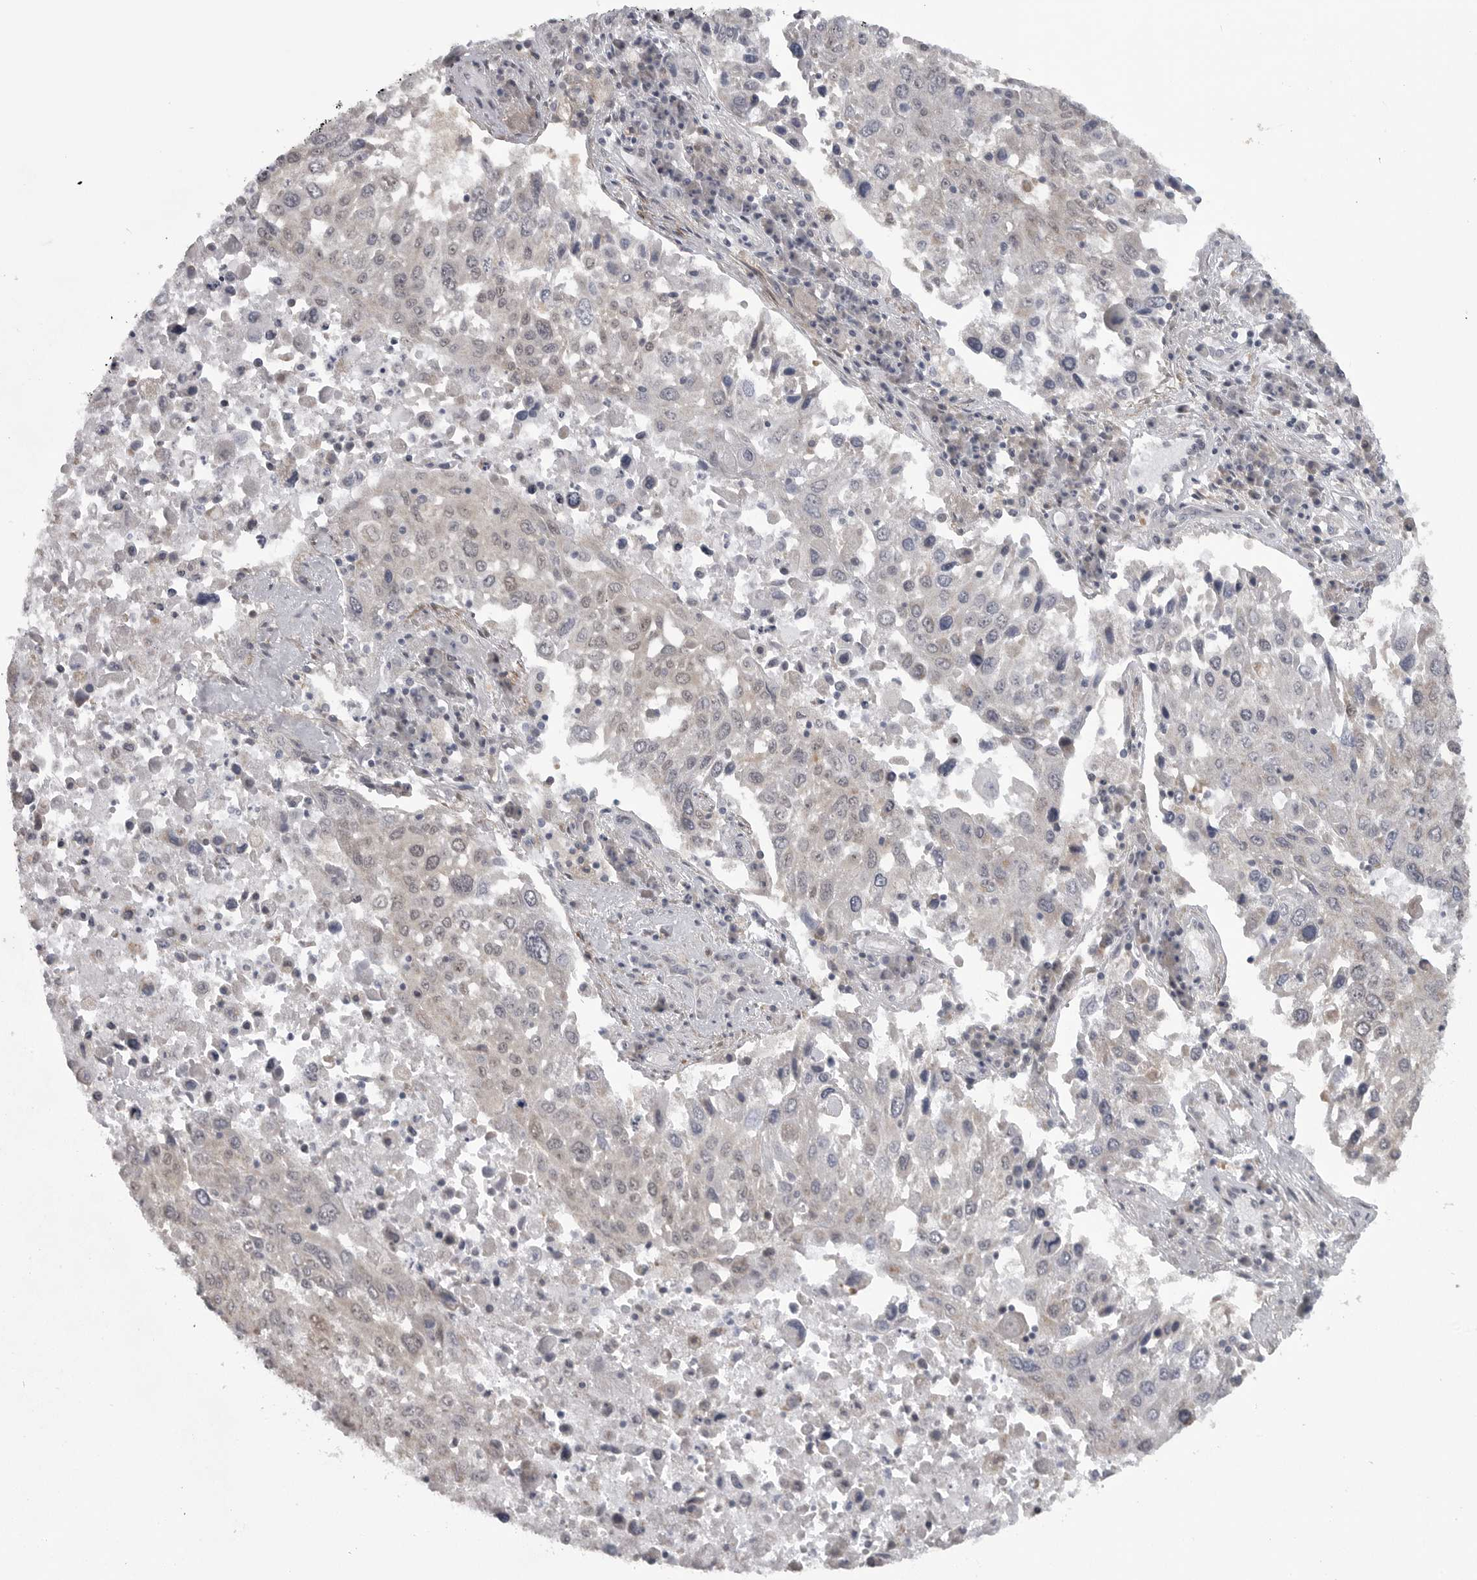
{"staining": {"intensity": "weak", "quantity": "<25%", "location": "nuclear"}, "tissue": "lung cancer", "cell_type": "Tumor cells", "image_type": "cancer", "snomed": [{"axis": "morphology", "description": "Squamous cell carcinoma, NOS"}, {"axis": "topography", "description": "Lung"}], "caption": "Histopathology image shows no protein positivity in tumor cells of lung cancer tissue.", "gene": "PPP1R9A", "patient": {"sex": "male", "age": 65}}